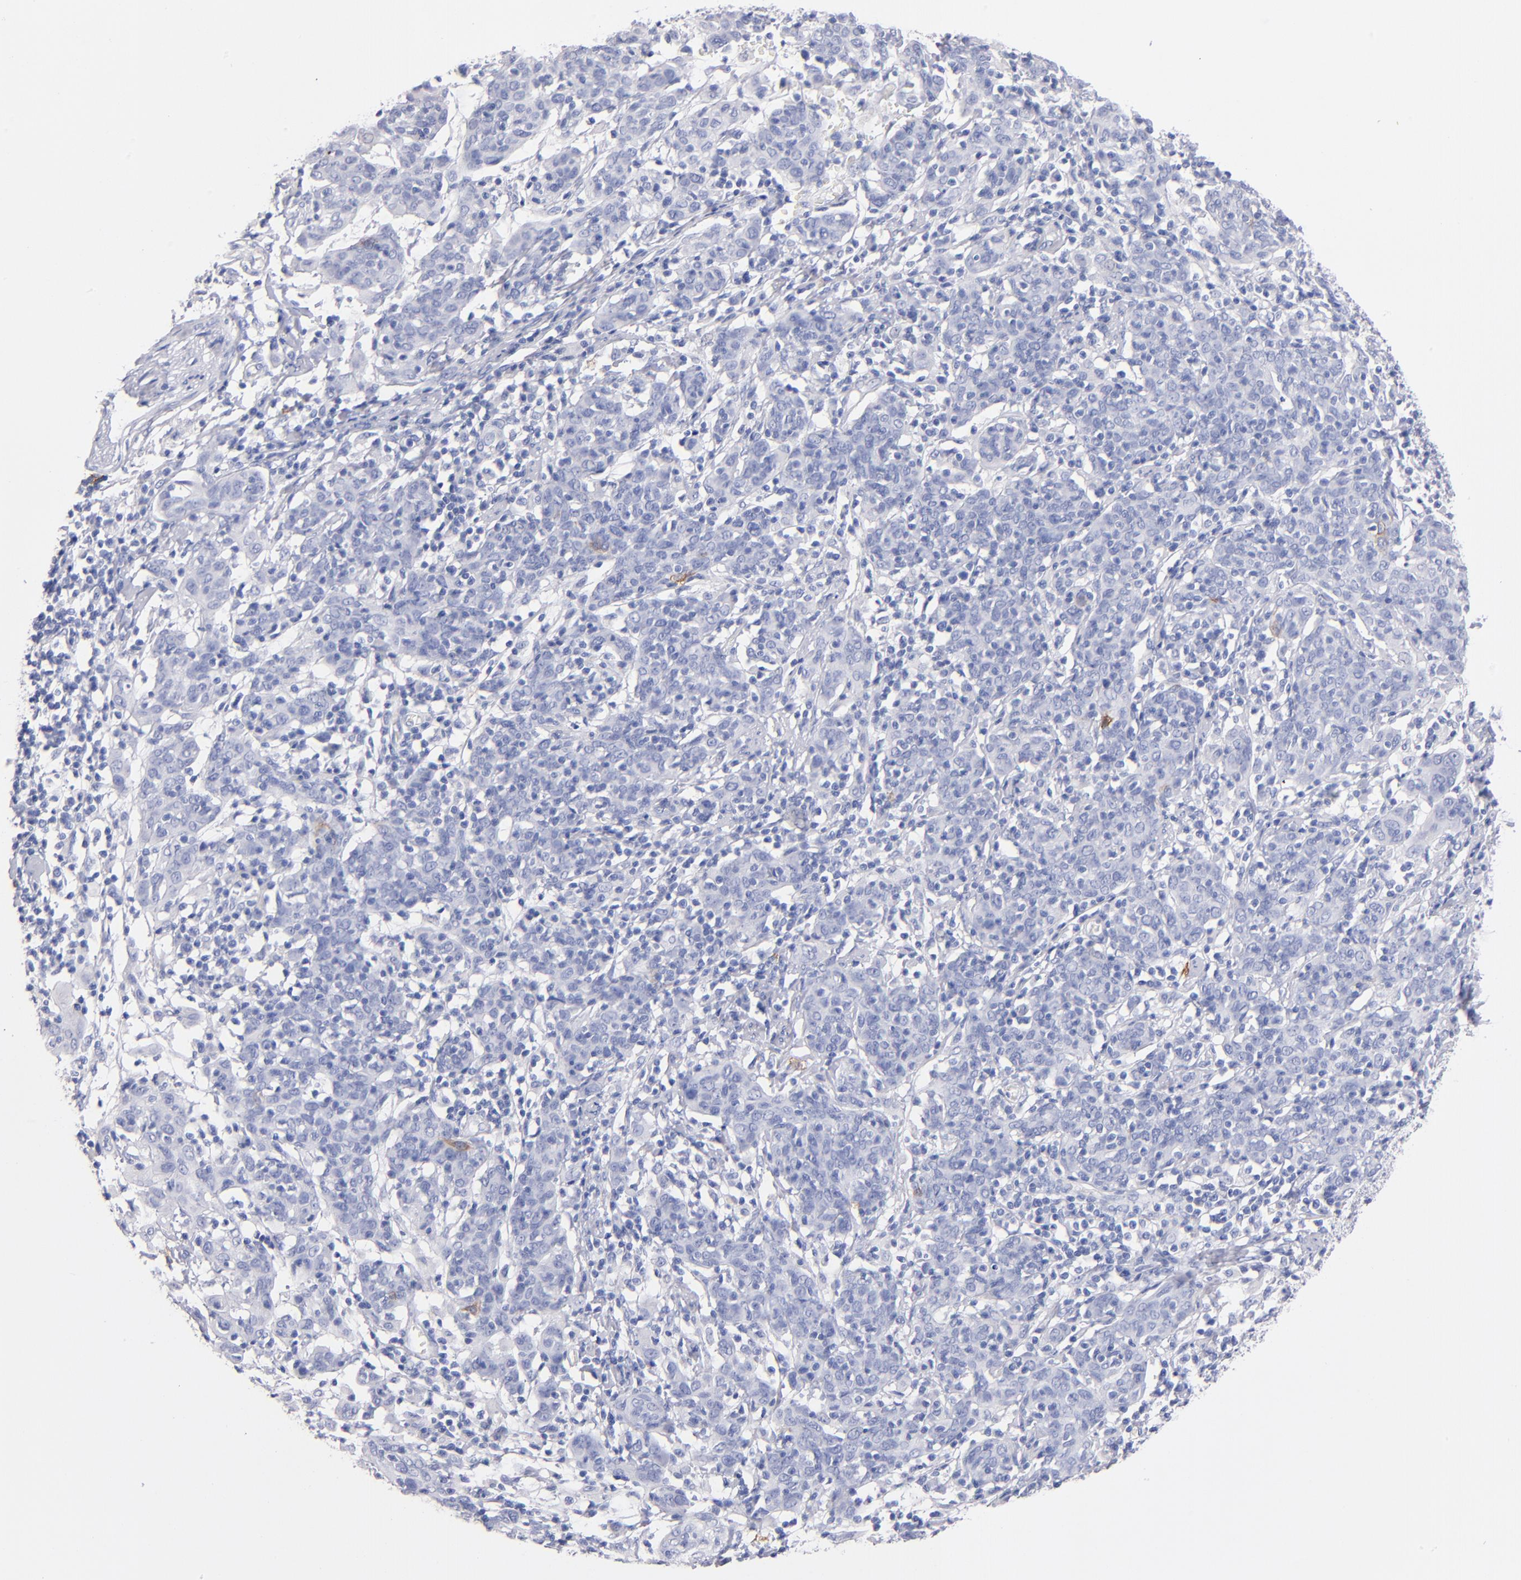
{"staining": {"intensity": "negative", "quantity": "none", "location": "none"}, "tissue": "cervical cancer", "cell_type": "Tumor cells", "image_type": "cancer", "snomed": [{"axis": "morphology", "description": "Normal tissue, NOS"}, {"axis": "morphology", "description": "Squamous cell carcinoma, NOS"}, {"axis": "topography", "description": "Cervix"}], "caption": "Cervical cancer (squamous cell carcinoma) was stained to show a protein in brown. There is no significant staining in tumor cells. (Stains: DAB (3,3'-diaminobenzidine) immunohistochemistry (IHC) with hematoxylin counter stain, Microscopy: brightfield microscopy at high magnification).", "gene": "KIT", "patient": {"sex": "female", "age": 67}}